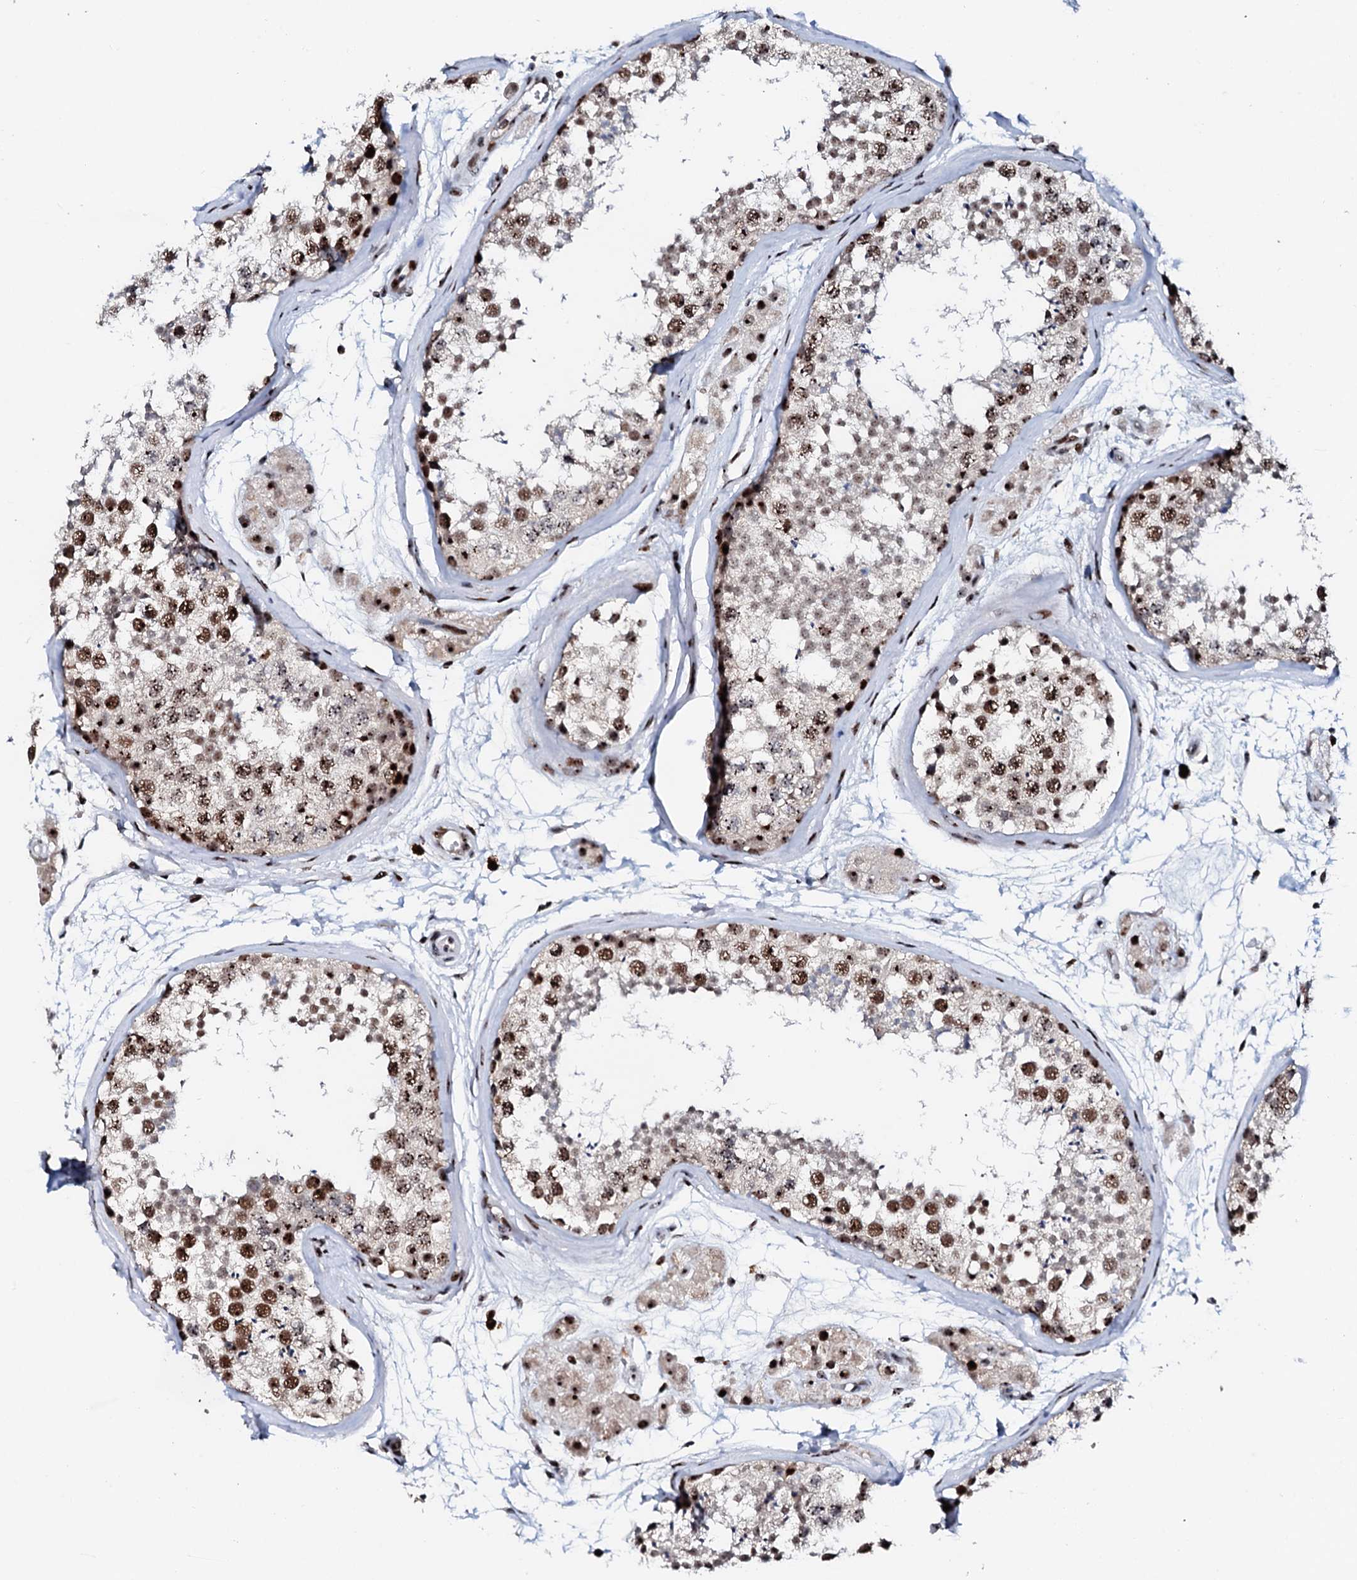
{"staining": {"intensity": "strong", "quantity": ">75%", "location": "nuclear"}, "tissue": "testis", "cell_type": "Cells in seminiferous ducts", "image_type": "normal", "snomed": [{"axis": "morphology", "description": "Normal tissue, NOS"}, {"axis": "topography", "description": "Testis"}], "caption": "The image shows staining of normal testis, revealing strong nuclear protein staining (brown color) within cells in seminiferous ducts. Using DAB (brown) and hematoxylin (blue) stains, captured at high magnification using brightfield microscopy.", "gene": "NEUROG3", "patient": {"sex": "male", "age": 56}}